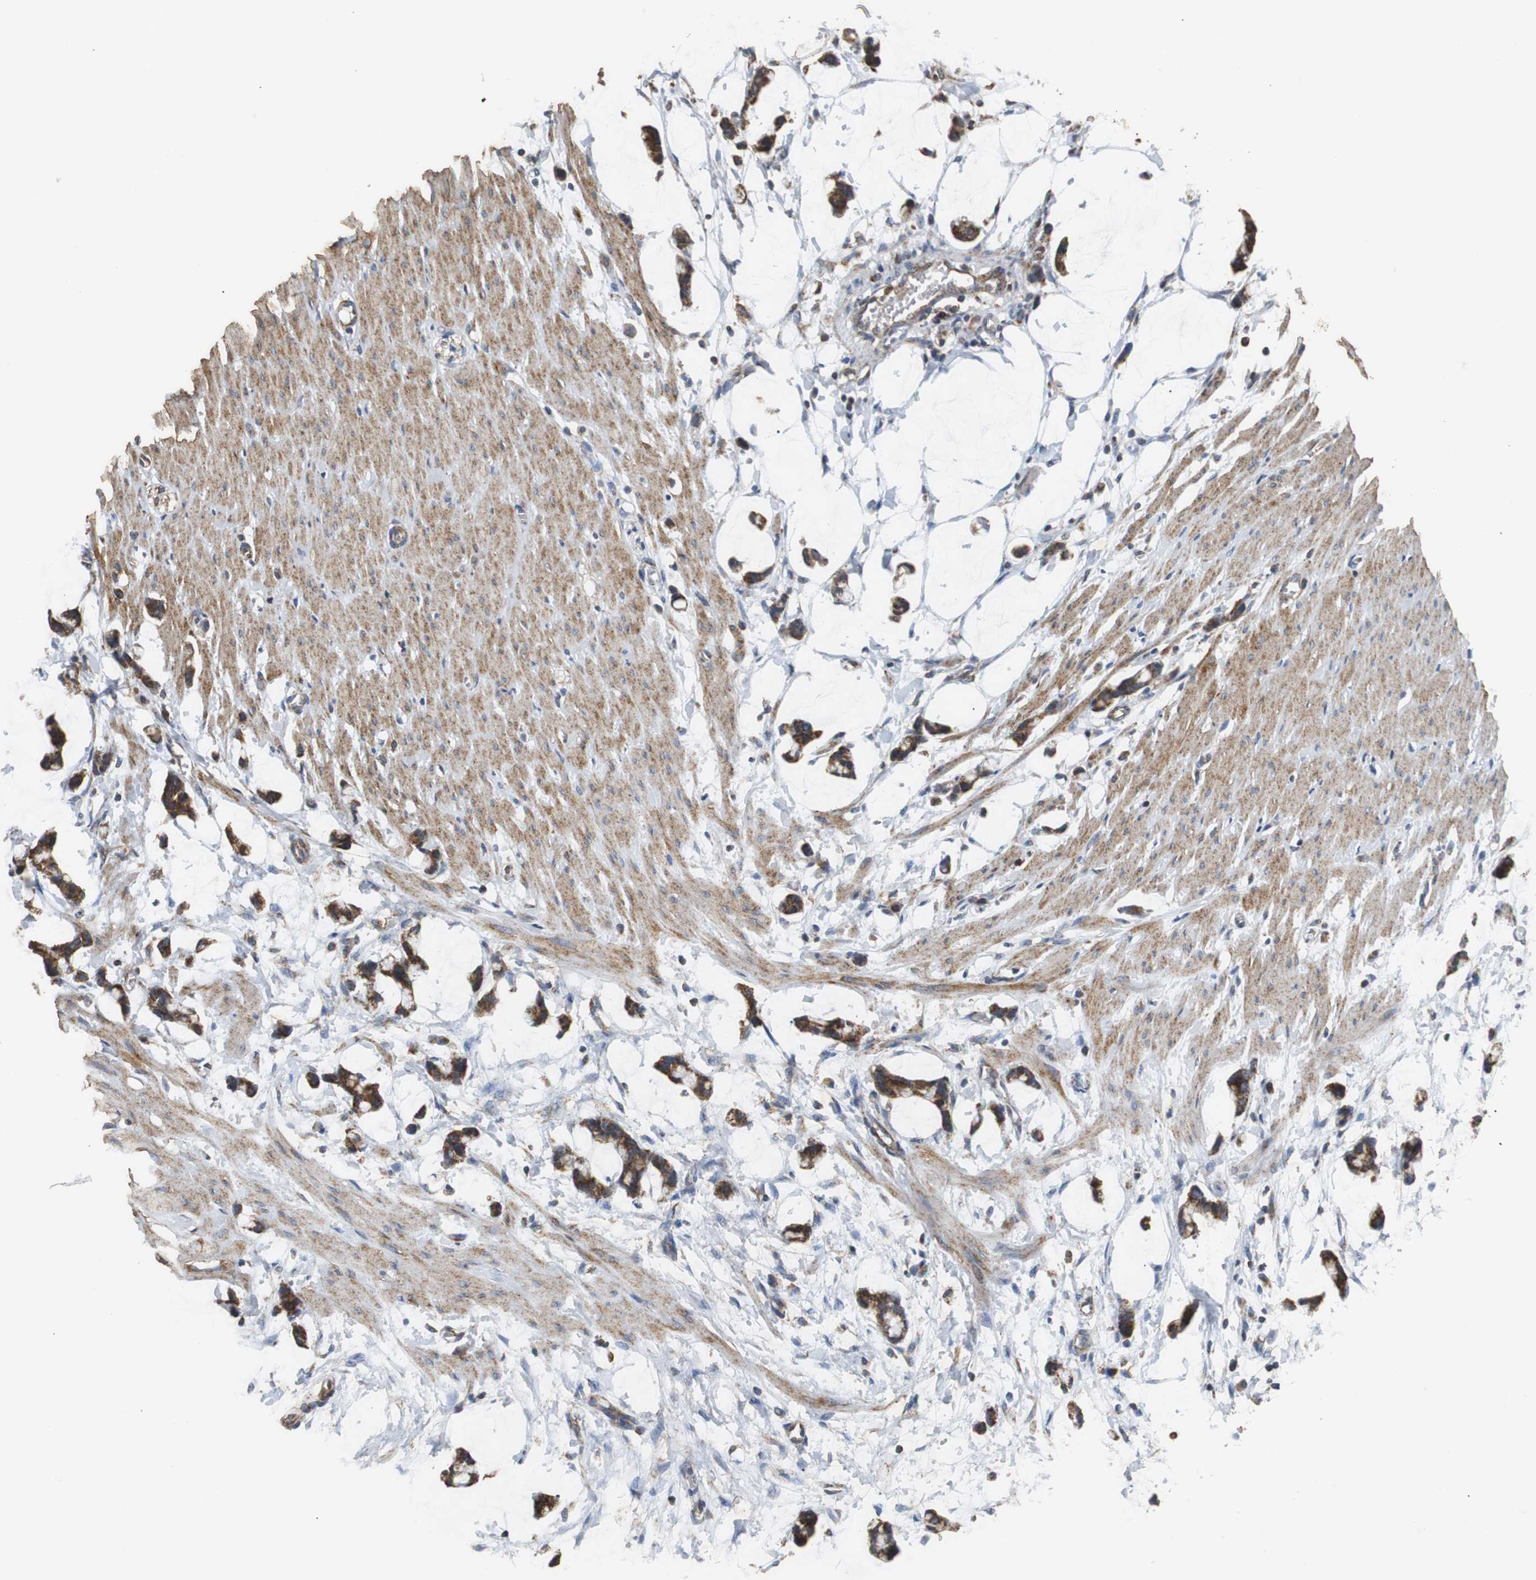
{"staining": {"intensity": "strong", "quantity": ">75%", "location": "cytoplasmic/membranous"}, "tissue": "colorectal cancer", "cell_type": "Tumor cells", "image_type": "cancer", "snomed": [{"axis": "morphology", "description": "Adenocarcinoma, NOS"}, {"axis": "topography", "description": "Colon"}], "caption": "This is an image of immunohistochemistry staining of colorectal cancer (adenocarcinoma), which shows strong positivity in the cytoplasmic/membranous of tumor cells.", "gene": "NNT", "patient": {"sex": "male", "age": 14}}